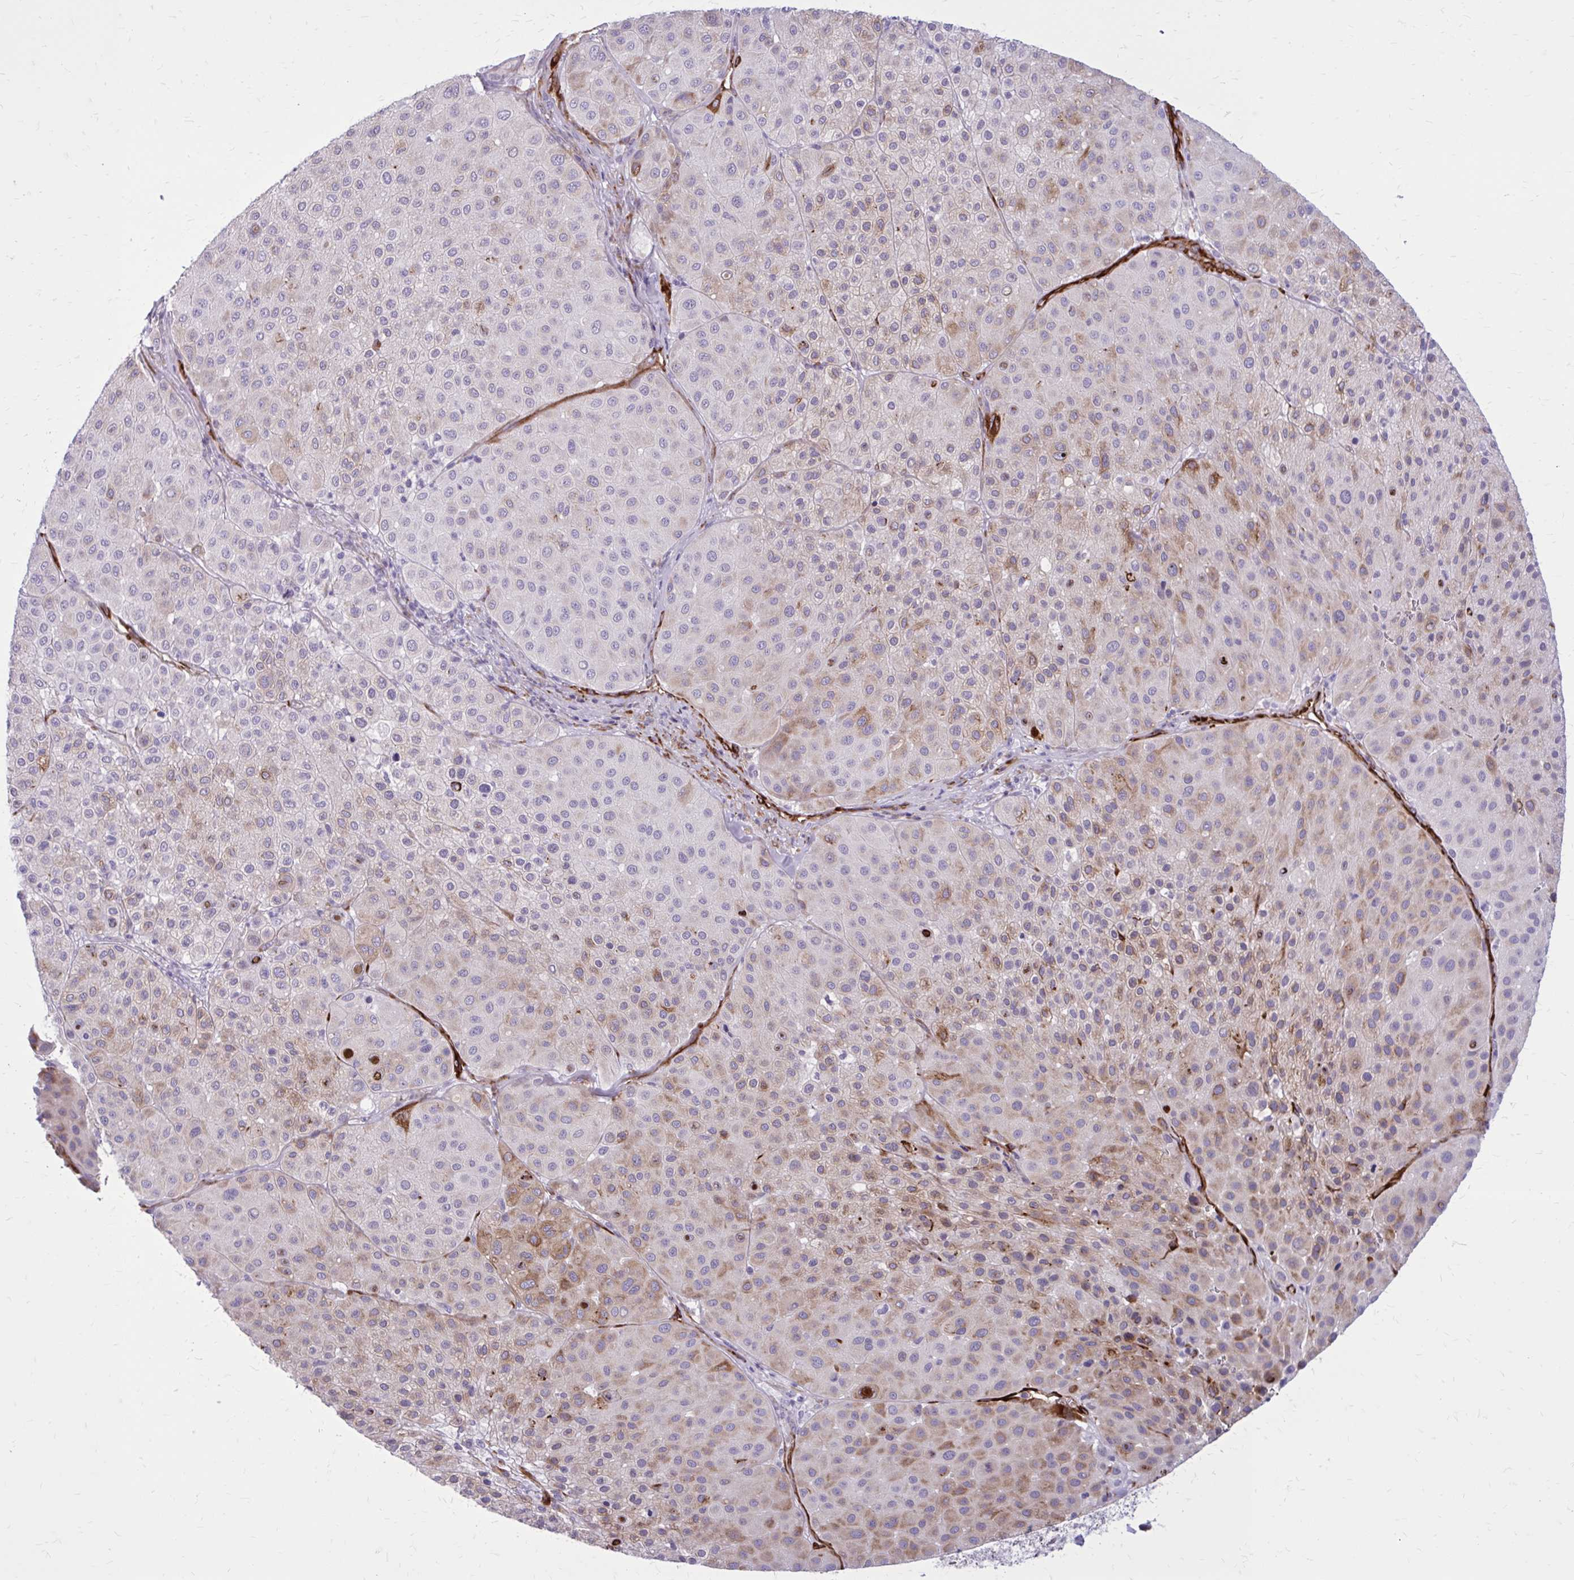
{"staining": {"intensity": "moderate", "quantity": "<25%", "location": "cytoplasmic/membranous"}, "tissue": "melanoma", "cell_type": "Tumor cells", "image_type": "cancer", "snomed": [{"axis": "morphology", "description": "Malignant melanoma, Metastatic site"}, {"axis": "topography", "description": "Smooth muscle"}], "caption": "An IHC histopathology image of neoplastic tissue is shown. Protein staining in brown highlights moderate cytoplasmic/membranous positivity in malignant melanoma (metastatic site) within tumor cells. Using DAB (brown) and hematoxylin (blue) stains, captured at high magnification using brightfield microscopy.", "gene": "BEND5", "patient": {"sex": "male", "age": 41}}